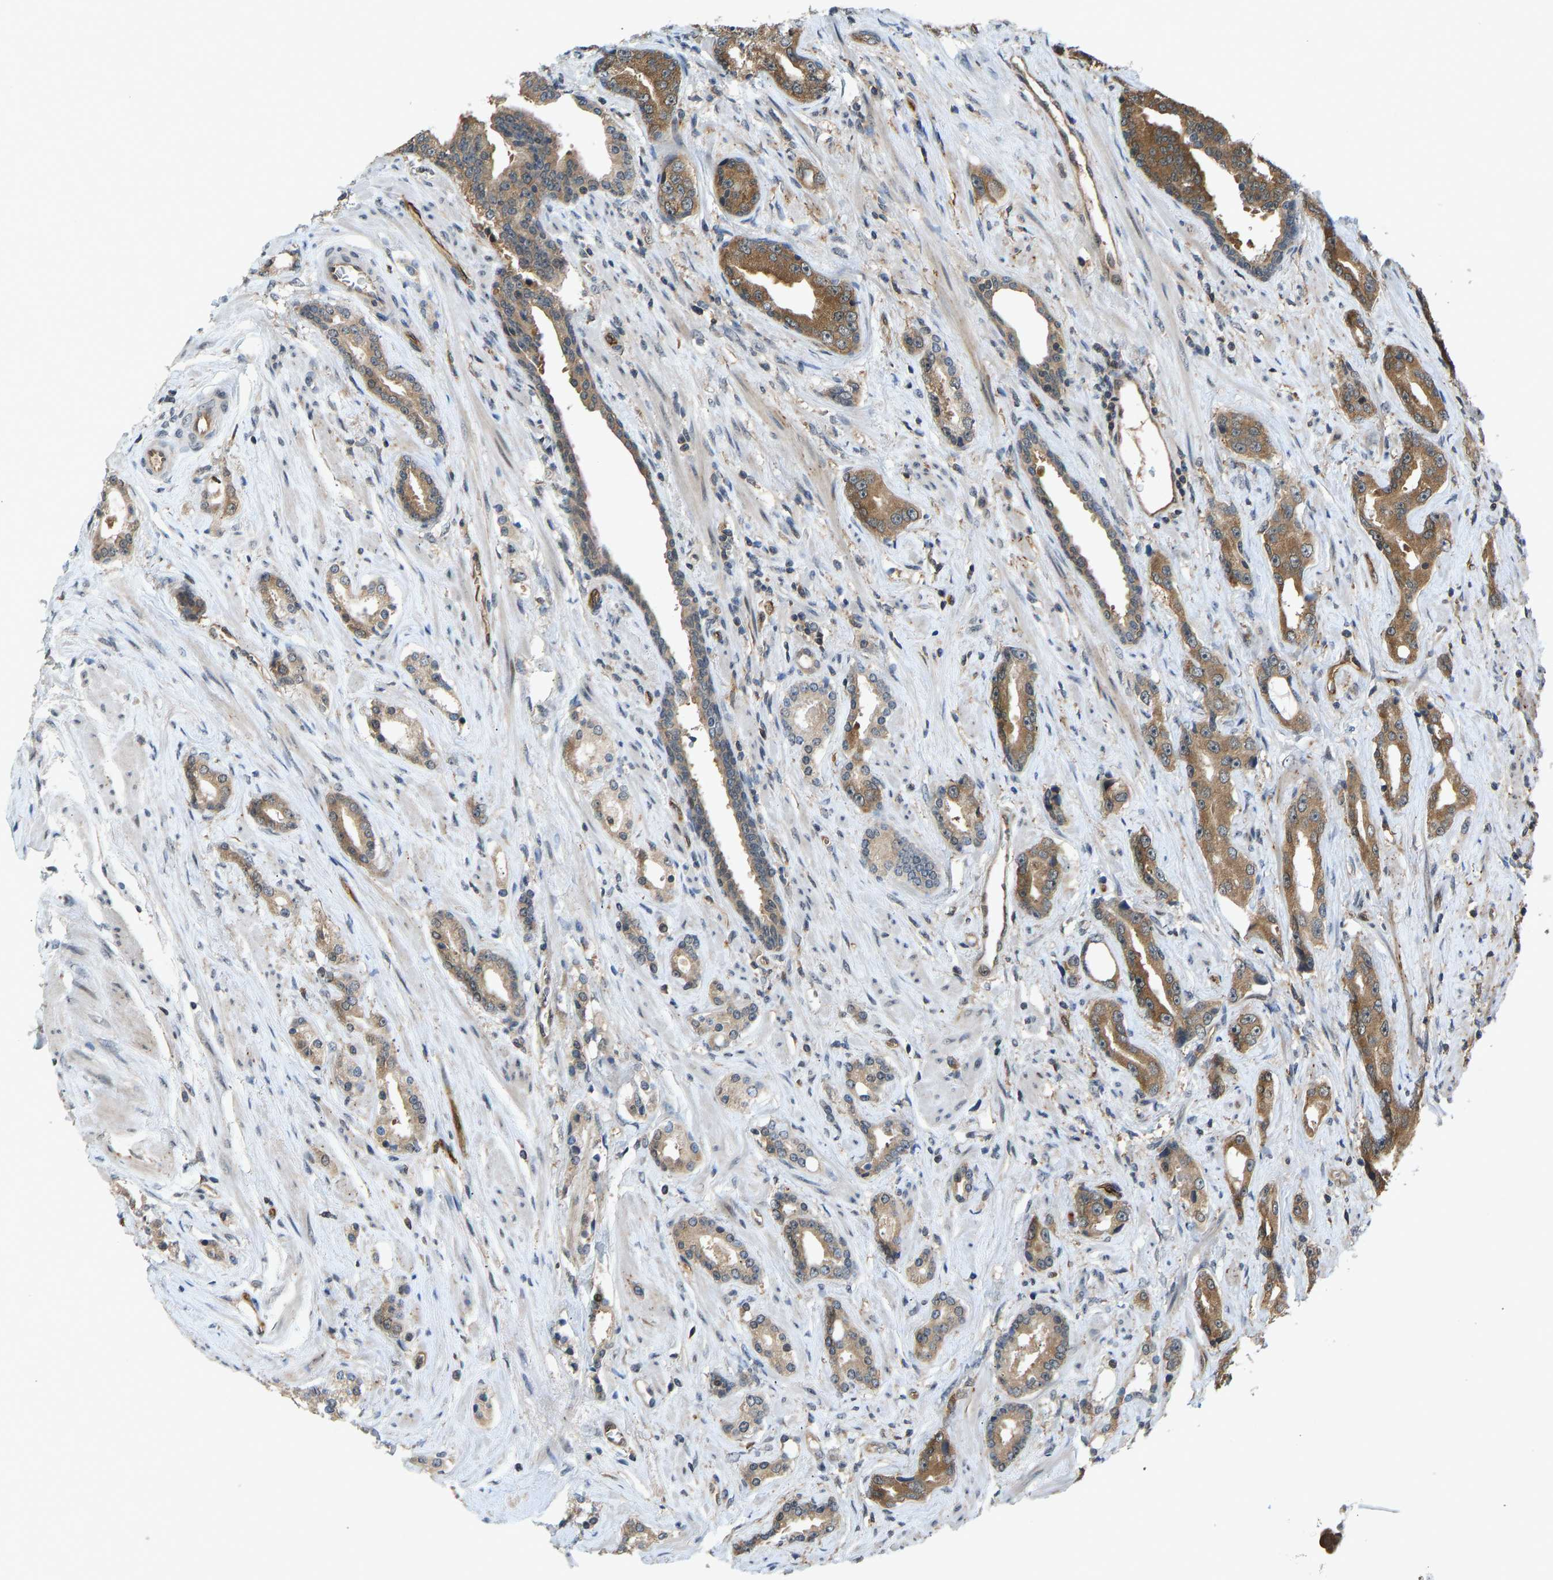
{"staining": {"intensity": "moderate", "quantity": ">75%", "location": "cytoplasmic/membranous"}, "tissue": "prostate cancer", "cell_type": "Tumor cells", "image_type": "cancer", "snomed": [{"axis": "morphology", "description": "Adenocarcinoma, High grade"}, {"axis": "topography", "description": "Prostate"}], "caption": "Prostate adenocarcinoma (high-grade) stained for a protein (brown) reveals moderate cytoplasmic/membranous positive positivity in approximately >75% of tumor cells.", "gene": "CCT8", "patient": {"sex": "male", "age": 71}}